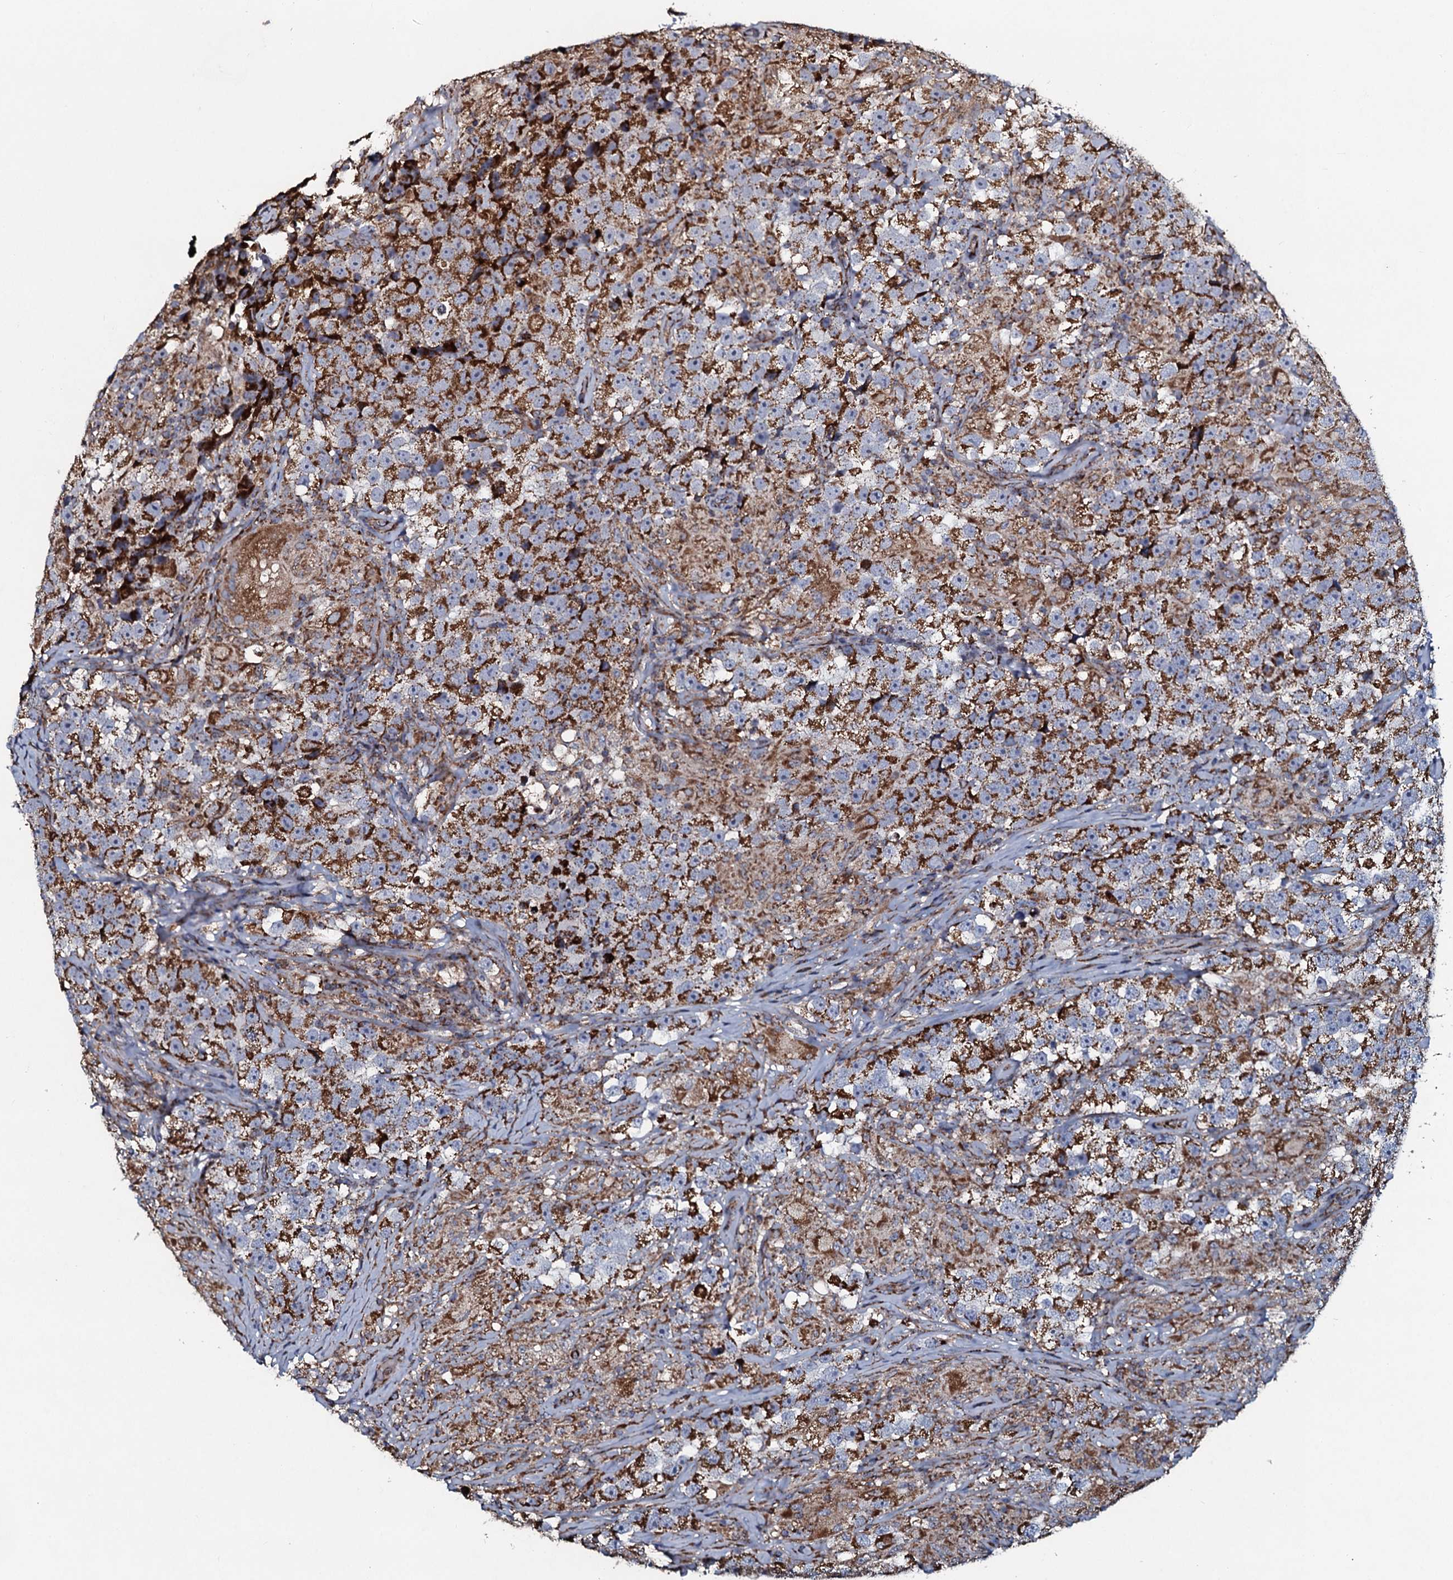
{"staining": {"intensity": "moderate", "quantity": ">75%", "location": "cytoplasmic/membranous"}, "tissue": "testis cancer", "cell_type": "Tumor cells", "image_type": "cancer", "snomed": [{"axis": "morphology", "description": "Seminoma, NOS"}, {"axis": "topography", "description": "Testis"}], "caption": "Human testis cancer stained with a brown dye demonstrates moderate cytoplasmic/membranous positive positivity in approximately >75% of tumor cells.", "gene": "EVC2", "patient": {"sex": "male", "age": 46}}